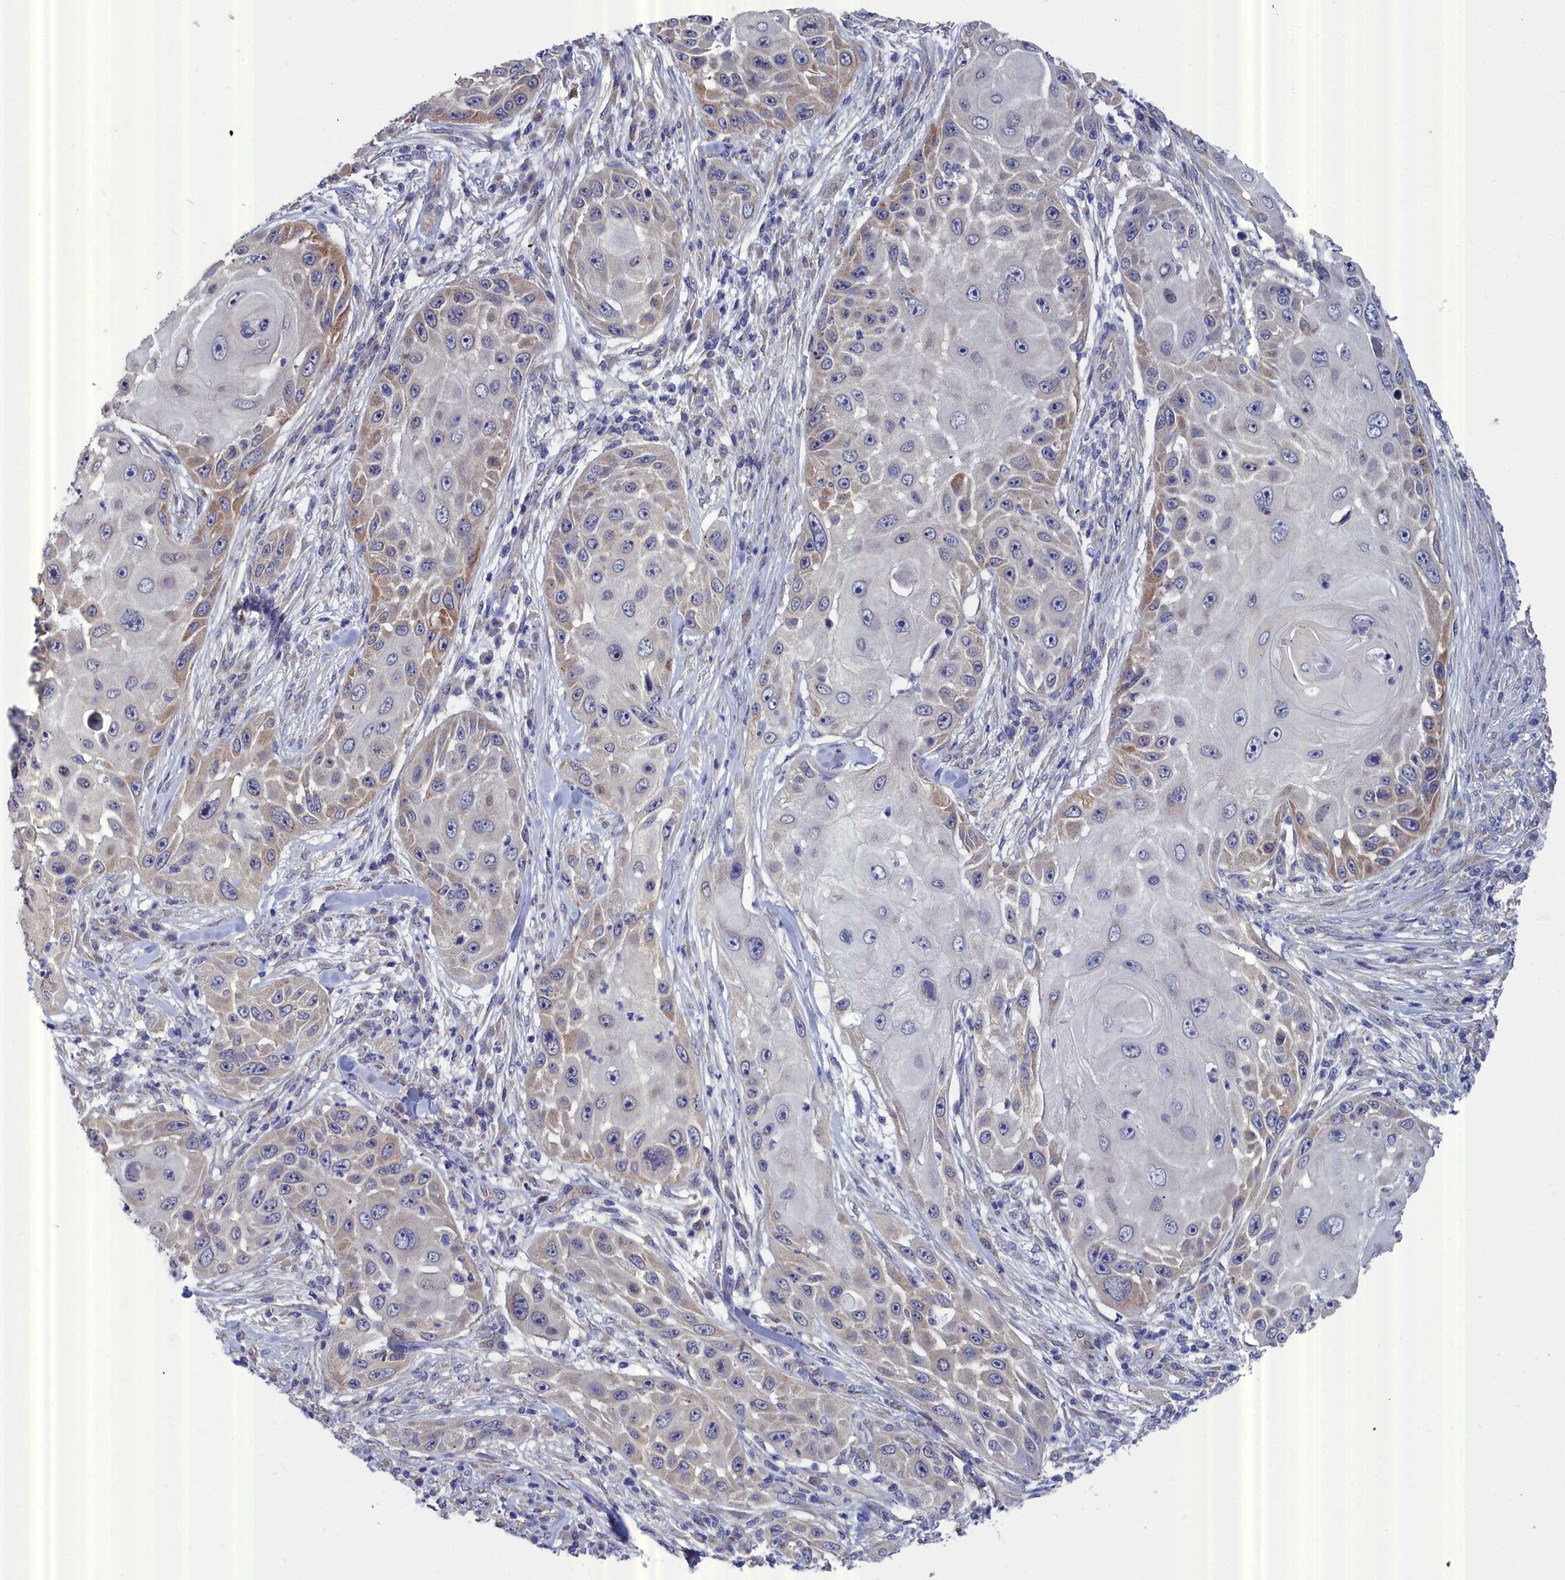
{"staining": {"intensity": "weak", "quantity": "<25%", "location": "cytoplasmic/membranous"}, "tissue": "skin cancer", "cell_type": "Tumor cells", "image_type": "cancer", "snomed": [{"axis": "morphology", "description": "Squamous cell carcinoma, NOS"}, {"axis": "topography", "description": "Skin"}], "caption": "This is an immunohistochemistry micrograph of skin squamous cell carcinoma. There is no expression in tumor cells.", "gene": "RDX", "patient": {"sex": "female", "age": 44}}